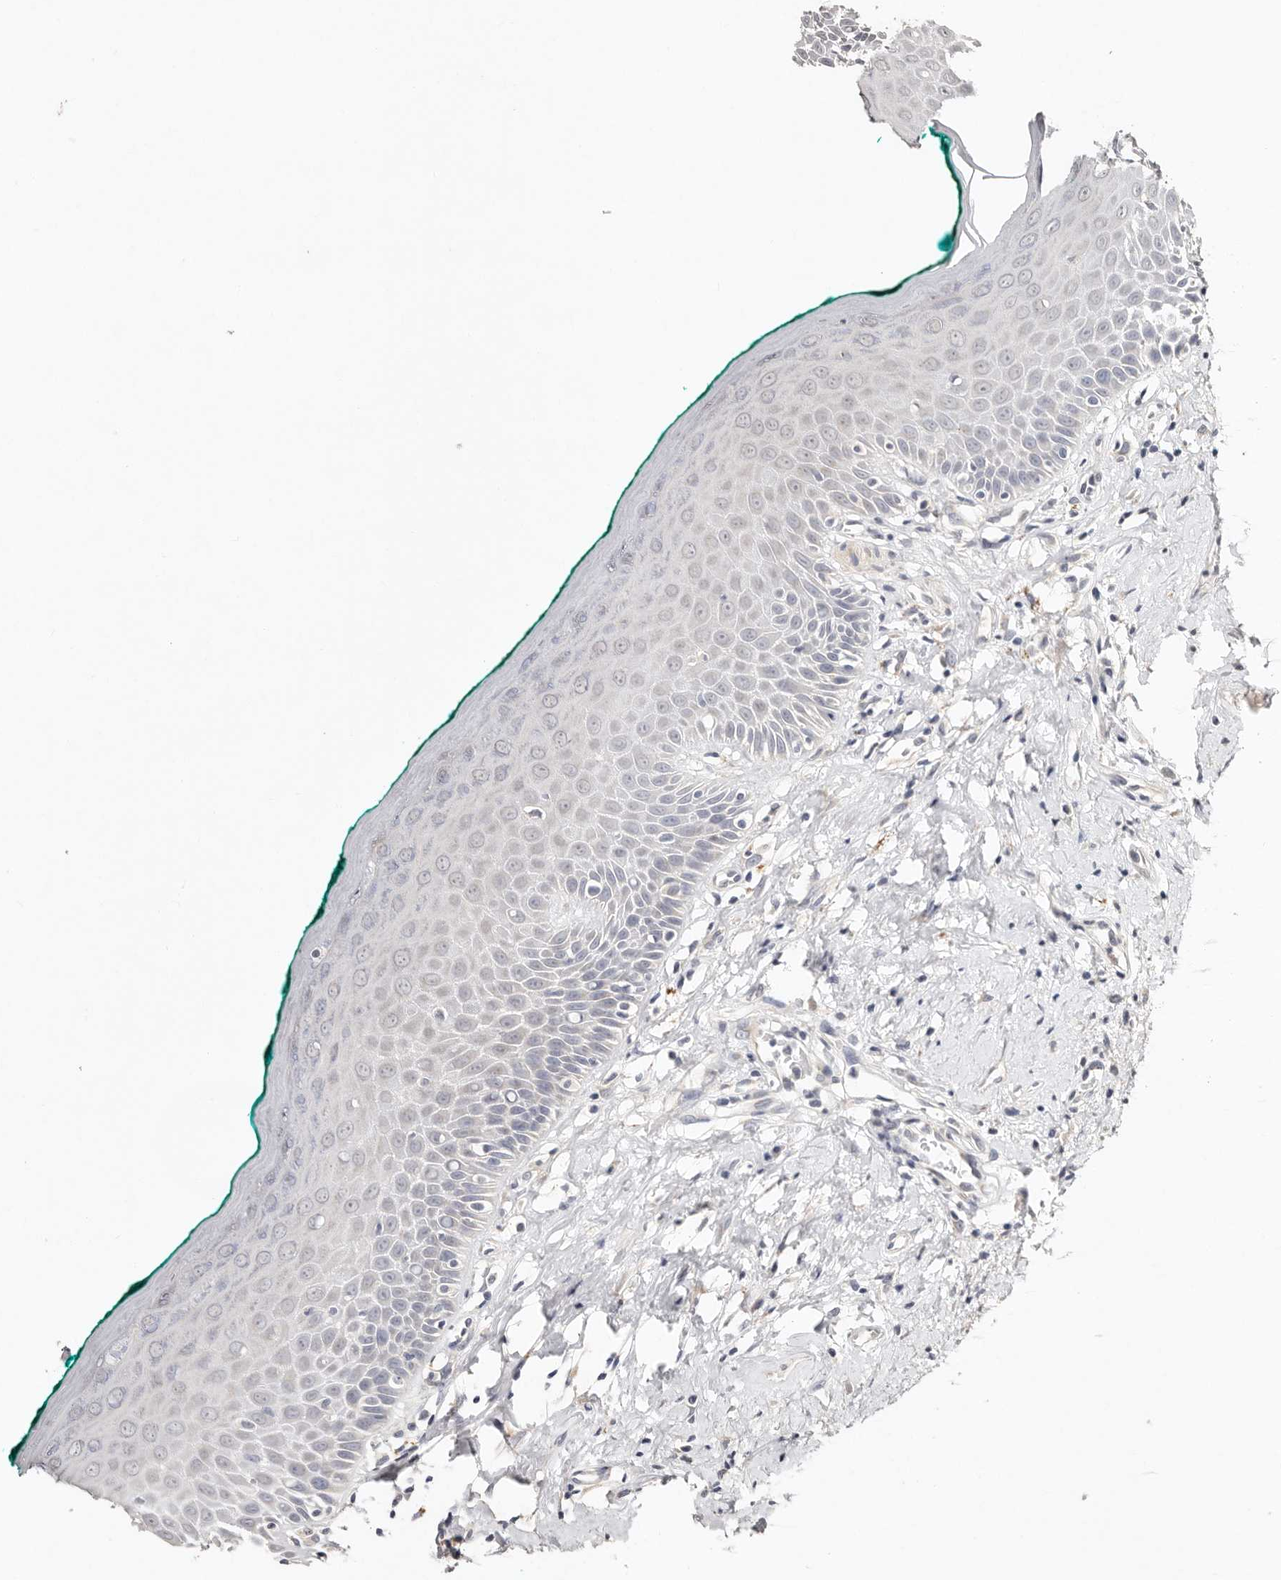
{"staining": {"intensity": "negative", "quantity": "none", "location": "none"}, "tissue": "oral mucosa", "cell_type": "Squamous epithelial cells", "image_type": "normal", "snomed": [{"axis": "morphology", "description": "Normal tissue, NOS"}, {"axis": "topography", "description": "Oral tissue"}], "caption": "Protein analysis of unremarkable oral mucosa reveals no significant positivity in squamous epithelial cells.", "gene": "USP33", "patient": {"sex": "female", "age": 70}}